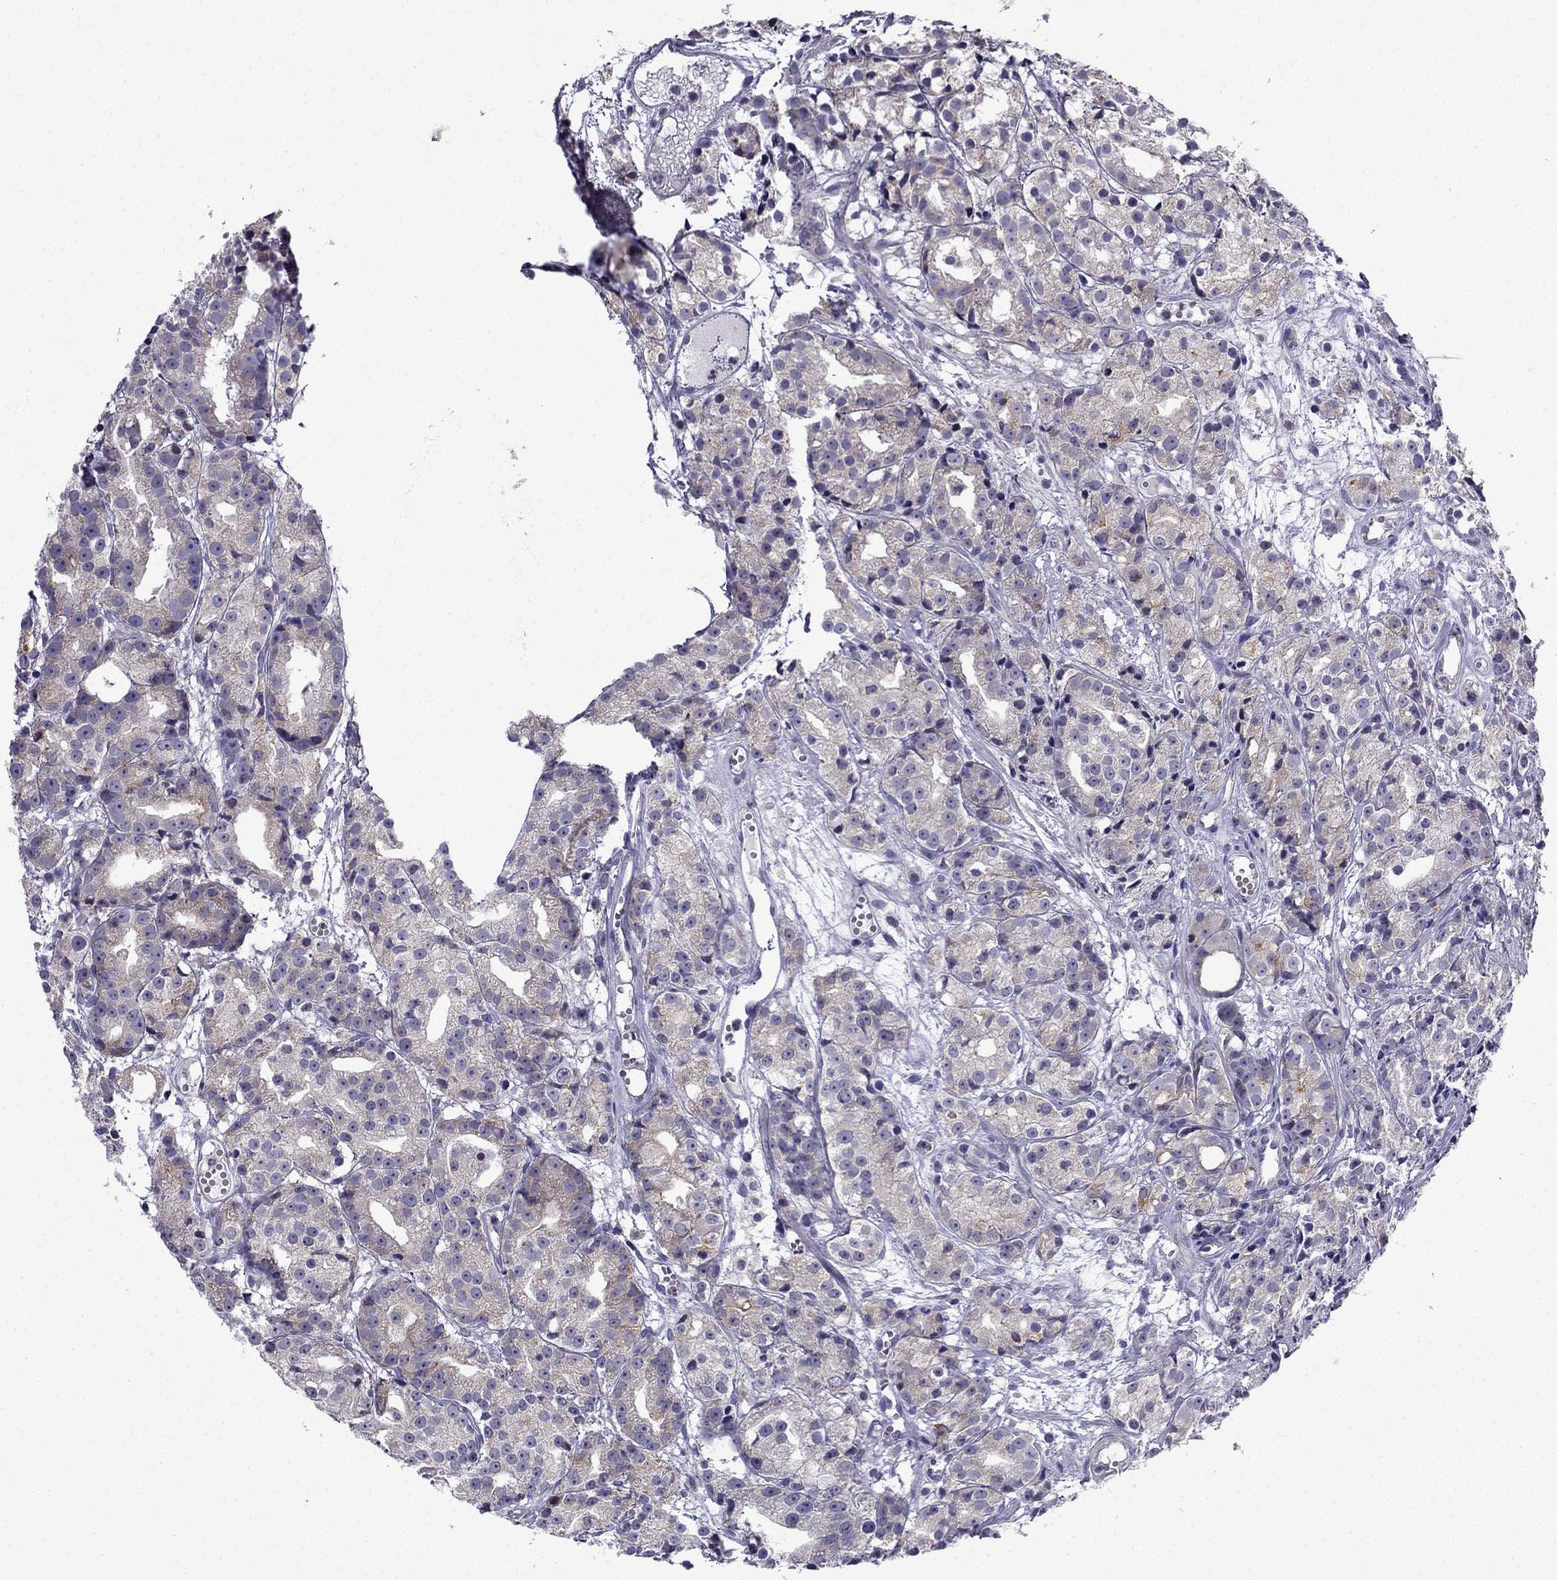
{"staining": {"intensity": "weak", "quantity": ">75%", "location": "cytoplasmic/membranous"}, "tissue": "prostate cancer", "cell_type": "Tumor cells", "image_type": "cancer", "snomed": [{"axis": "morphology", "description": "Adenocarcinoma, Medium grade"}, {"axis": "topography", "description": "Prostate"}], "caption": "Weak cytoplasmic/membranous protein expression is identified in about >75% of tumor cells in prostate cancer (adenocarcinoma (medium-grade)).", "gene": "SLC6A2", "patient": {"sex": "male", "age": 74}}